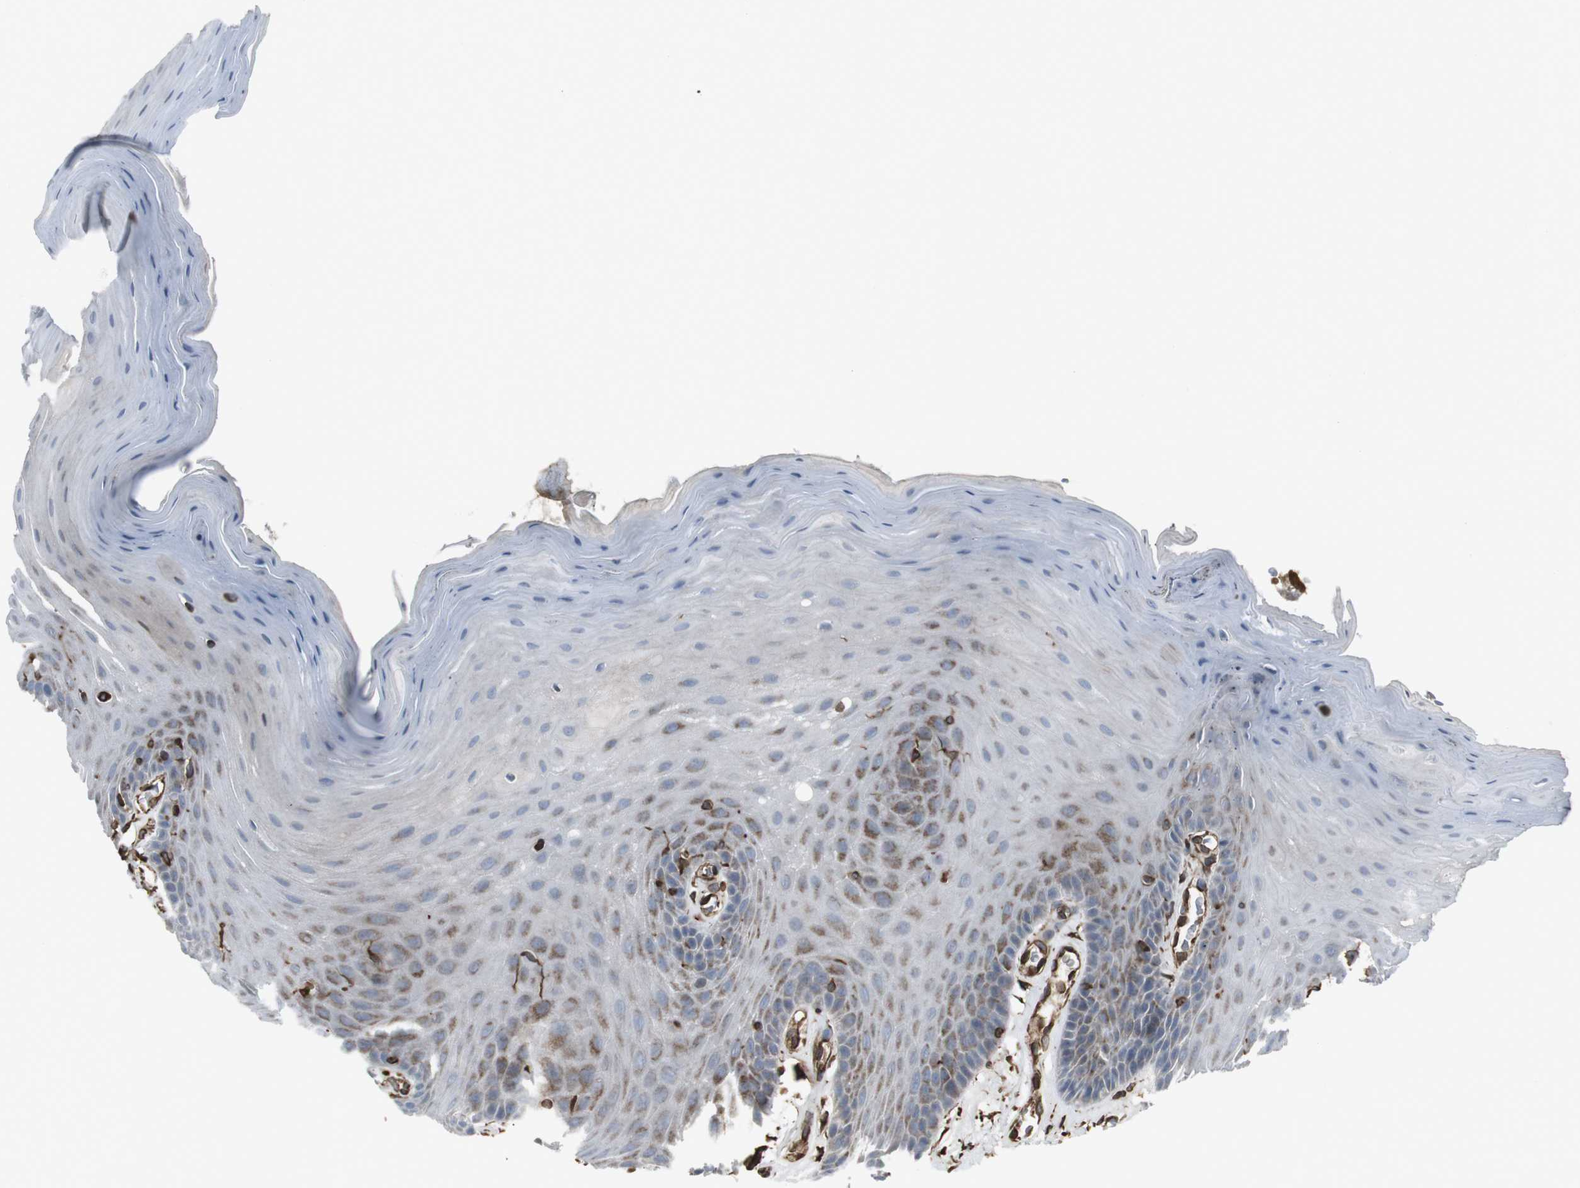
{"staining": {"intensity": "moderate", "quantity": "<25%", "location": "cytoplasmic/membranous"}, "tissue": "oral mucosa", "cell_type": "Squamous epithelial cells", "image_type": "normal", "snomed": [{"axis": "morphology", "description": "Normal tissue, NOS"}, {"axis": "morphology", "description": "Squamous cell carcinoma, NOS"}, {"axis": "topography", "description": "Skeletal muscle"}, {"axis": "topography", "description": "Adipose tissue"}, {"axis": "topography", "description": "Vascular tissue"}, {"axis": "topography", "description": "Oral tissue"}, {"axis": "topography", "description": "Peripheral nerve tissue"}, {"axis": "topography", "description": "Head-Neck"}], "caption": "DAB immunohistochemical staining of benign human oral mucosa shows moderate cytoplasmic/membranous protein expression in about <25% of squamous epithelial cells.", "gene": "TMEM141", "patient": {"sex": "male", "age": 71}}